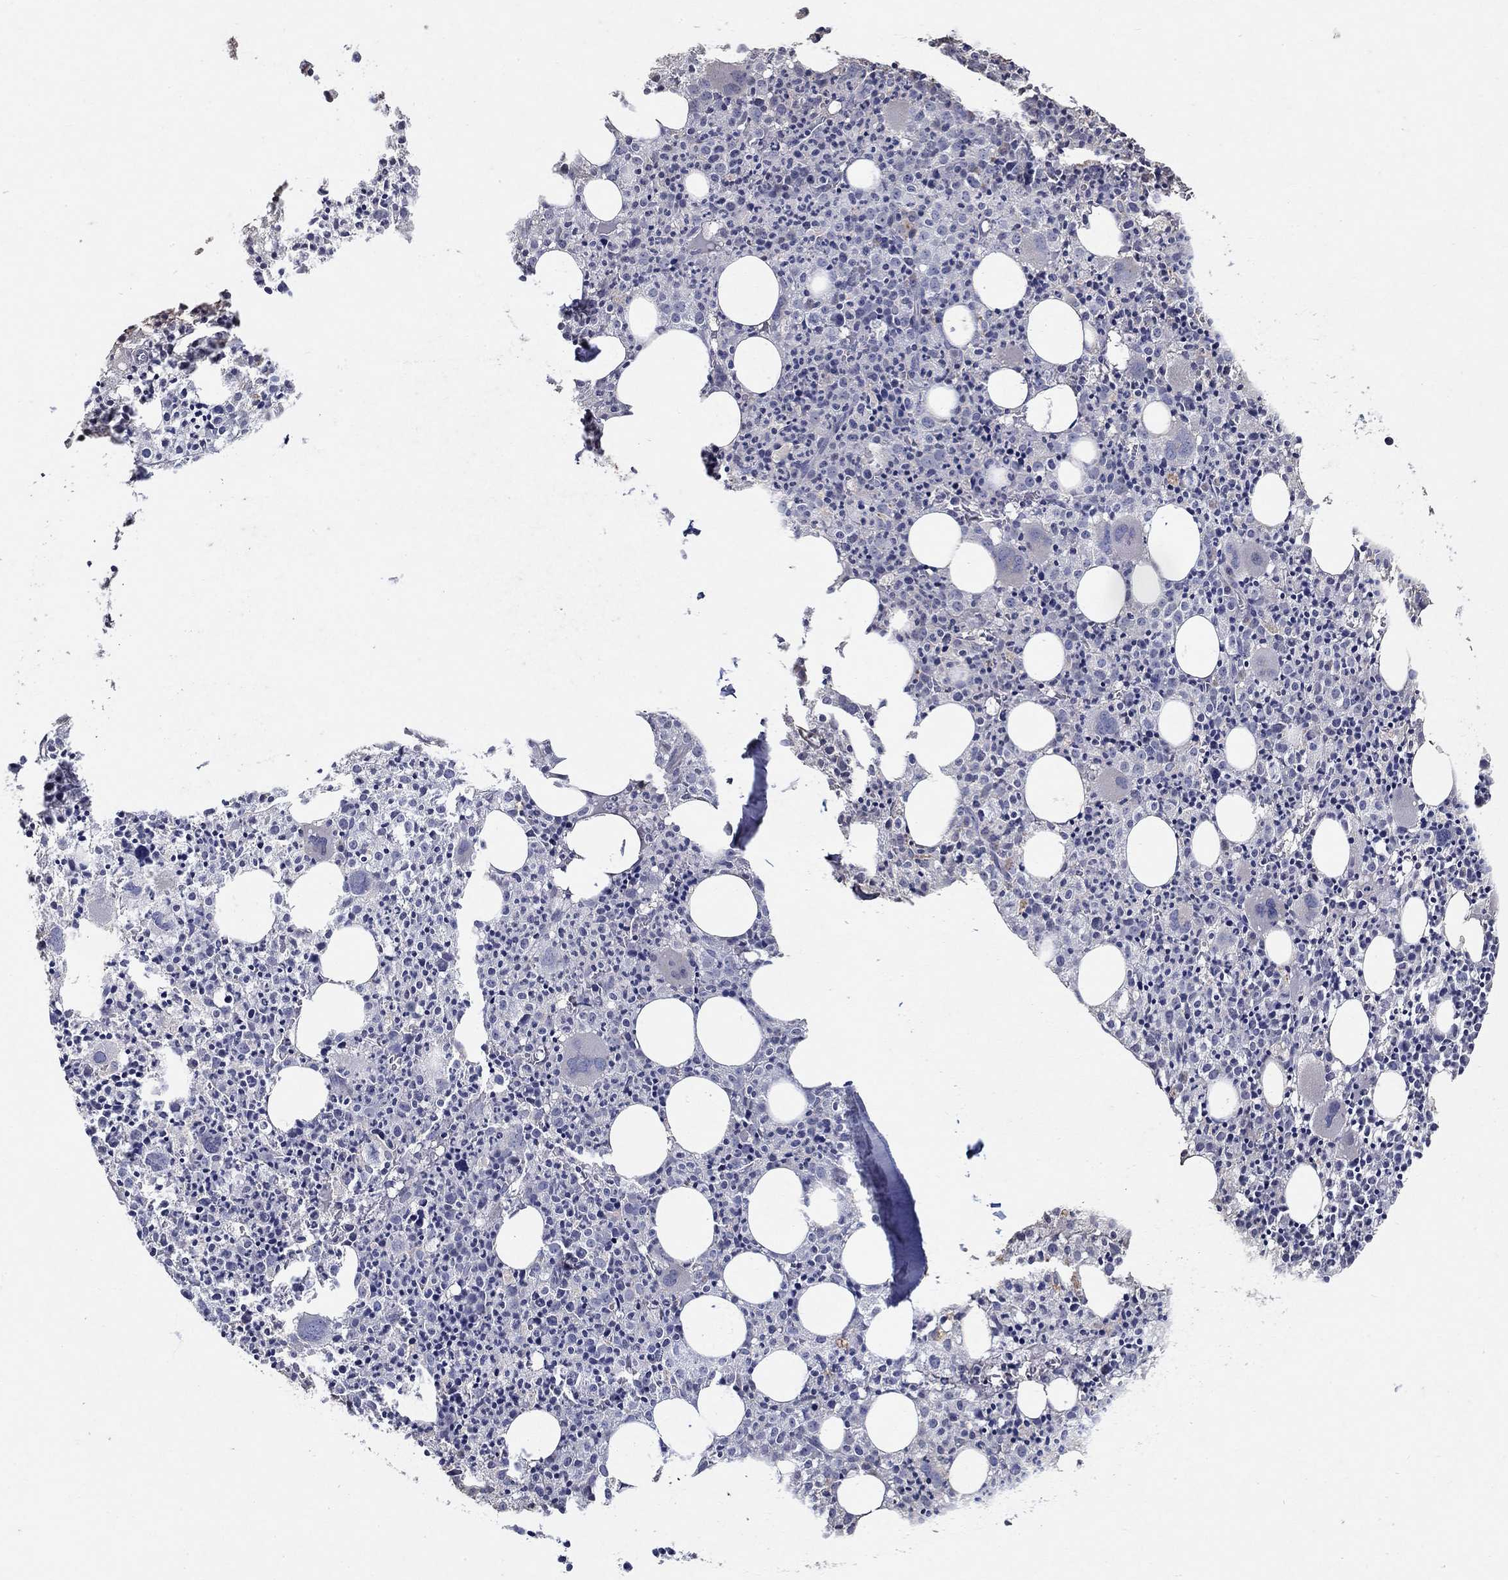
{"staining": {"intensity": "negative", "quantity": "none", "location": "none"}, "tissue": "bone marrow", "cell_type": "Hematopoietic cells", "image_type": "normal", "snomed": [{"axis": "morphology", "description": "Normal tissue, NOS"}, {"axis": "morphology", "description": "Inflammation, NOS"}, {"axis": "topography", "description": "Bone marrow"}], "caption": "High magnification brightfield microscopy of normal bone marrow stained with DAB (brown) and counterstained with hematoxylin (blue): hematopoietic cells show no significant expression.", "gene": "PROZ", "patient": {"sex": "male", "age": 3}}